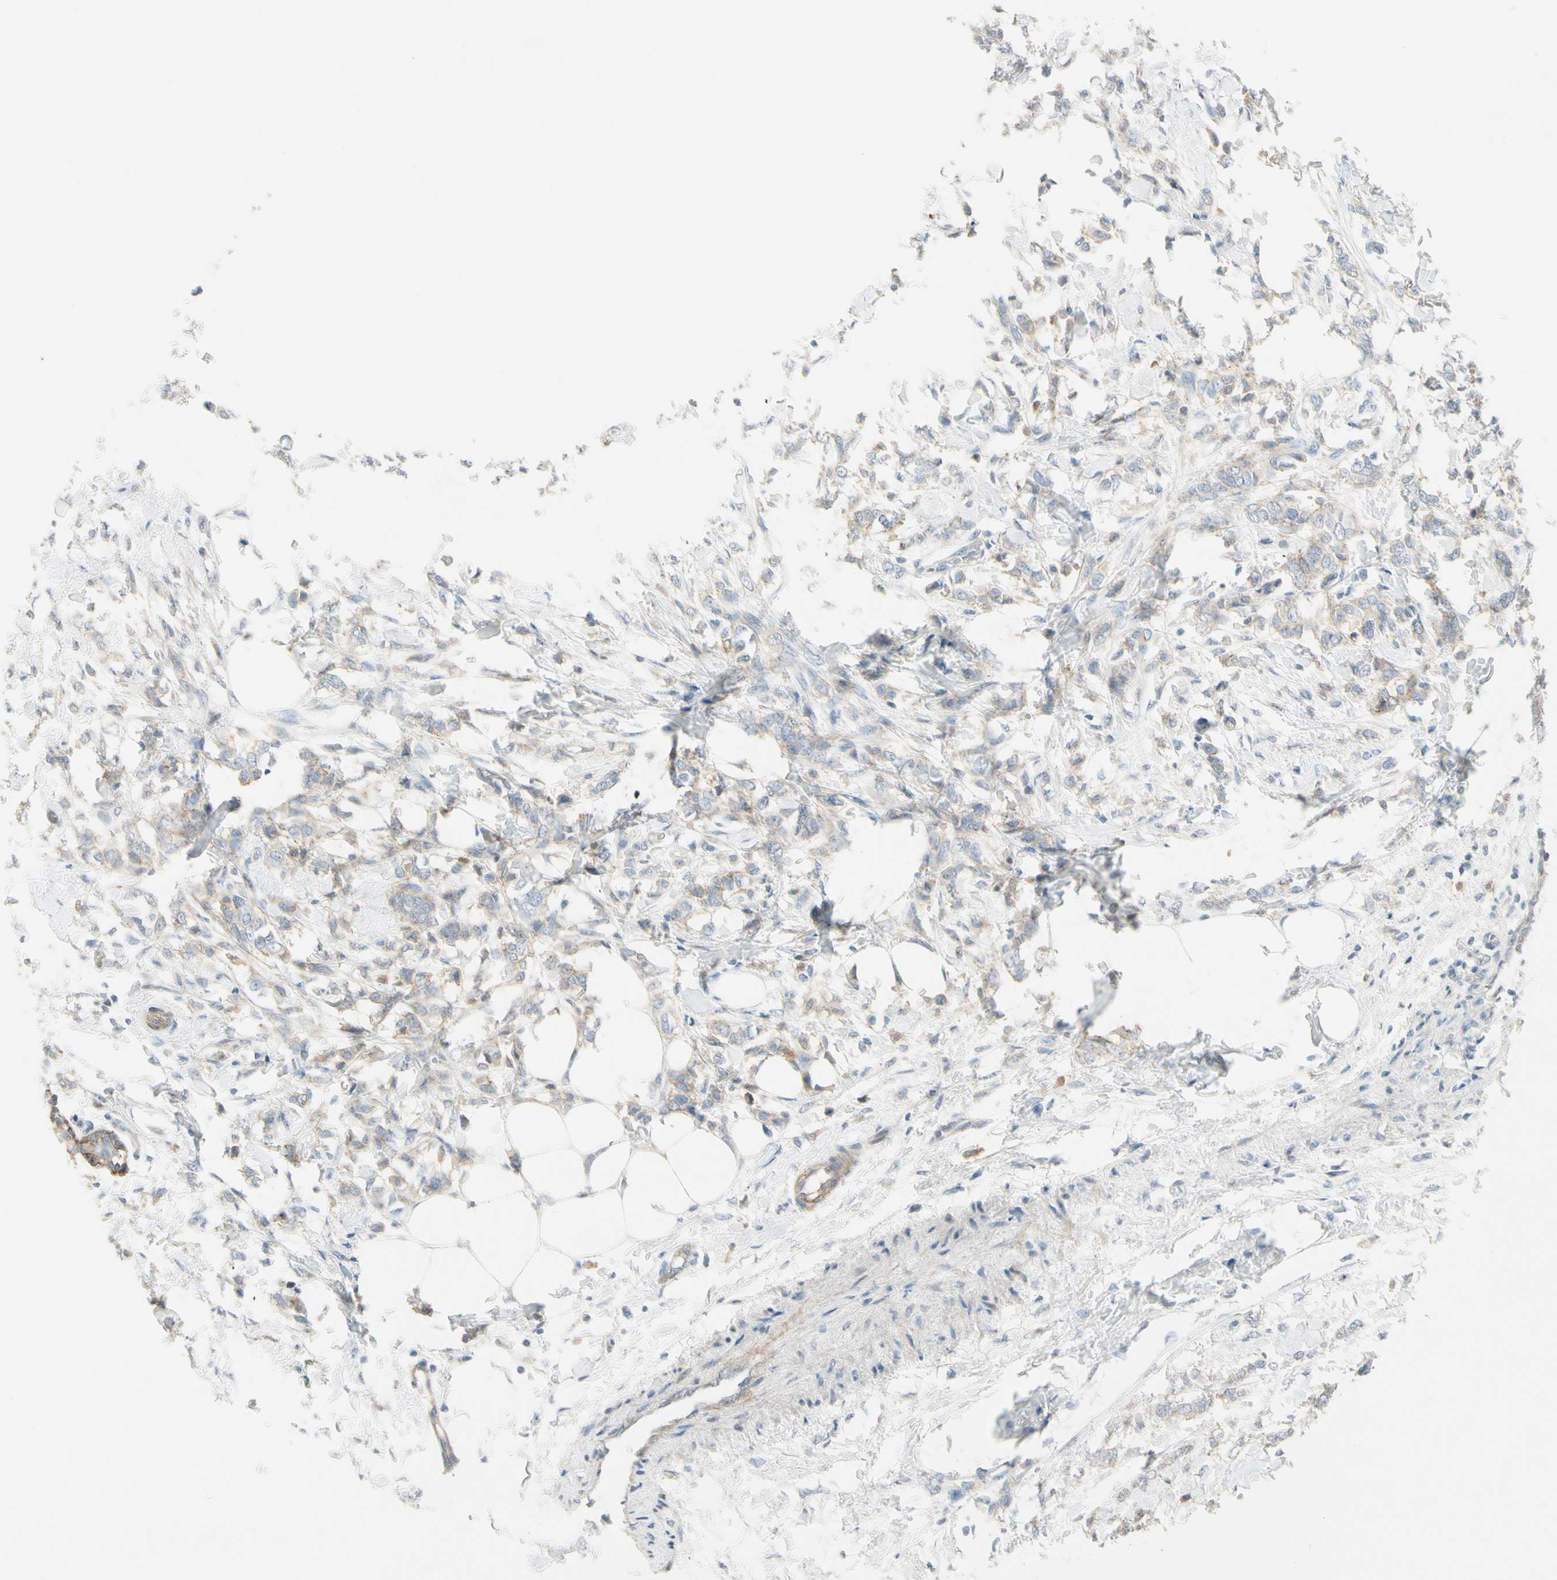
{"staining": {"intensity": "weak", "quantity": "25%-75%", "location": "cytoplasmic/membranous"}, "tissue": "breast cancer", "cell_type": "Tumor cells", "image_type": "cancer", "snomed": [{"axis": "morphology", "description": "Lobular carcinoma, in situ"}, {"axis": "morphology", "description": "Lobular carcinoma"}, {"axis": "topography", "description": "Breast"}], "caption": "Protein staining demonstrates weak cytoplasmic/membranous positivity in approximately 25%-75% of tumor cells in lobular carcinoma in situ (breast). The staining was performed using DAB (3,3'-diaminobenzidine) to visualize the protein expression in brown, while the nuclei were stained in blue with hematoxylin (Magnification: 20x).", "gene": "ITGA3", "patient": {"sex": "female", "age": 41}}